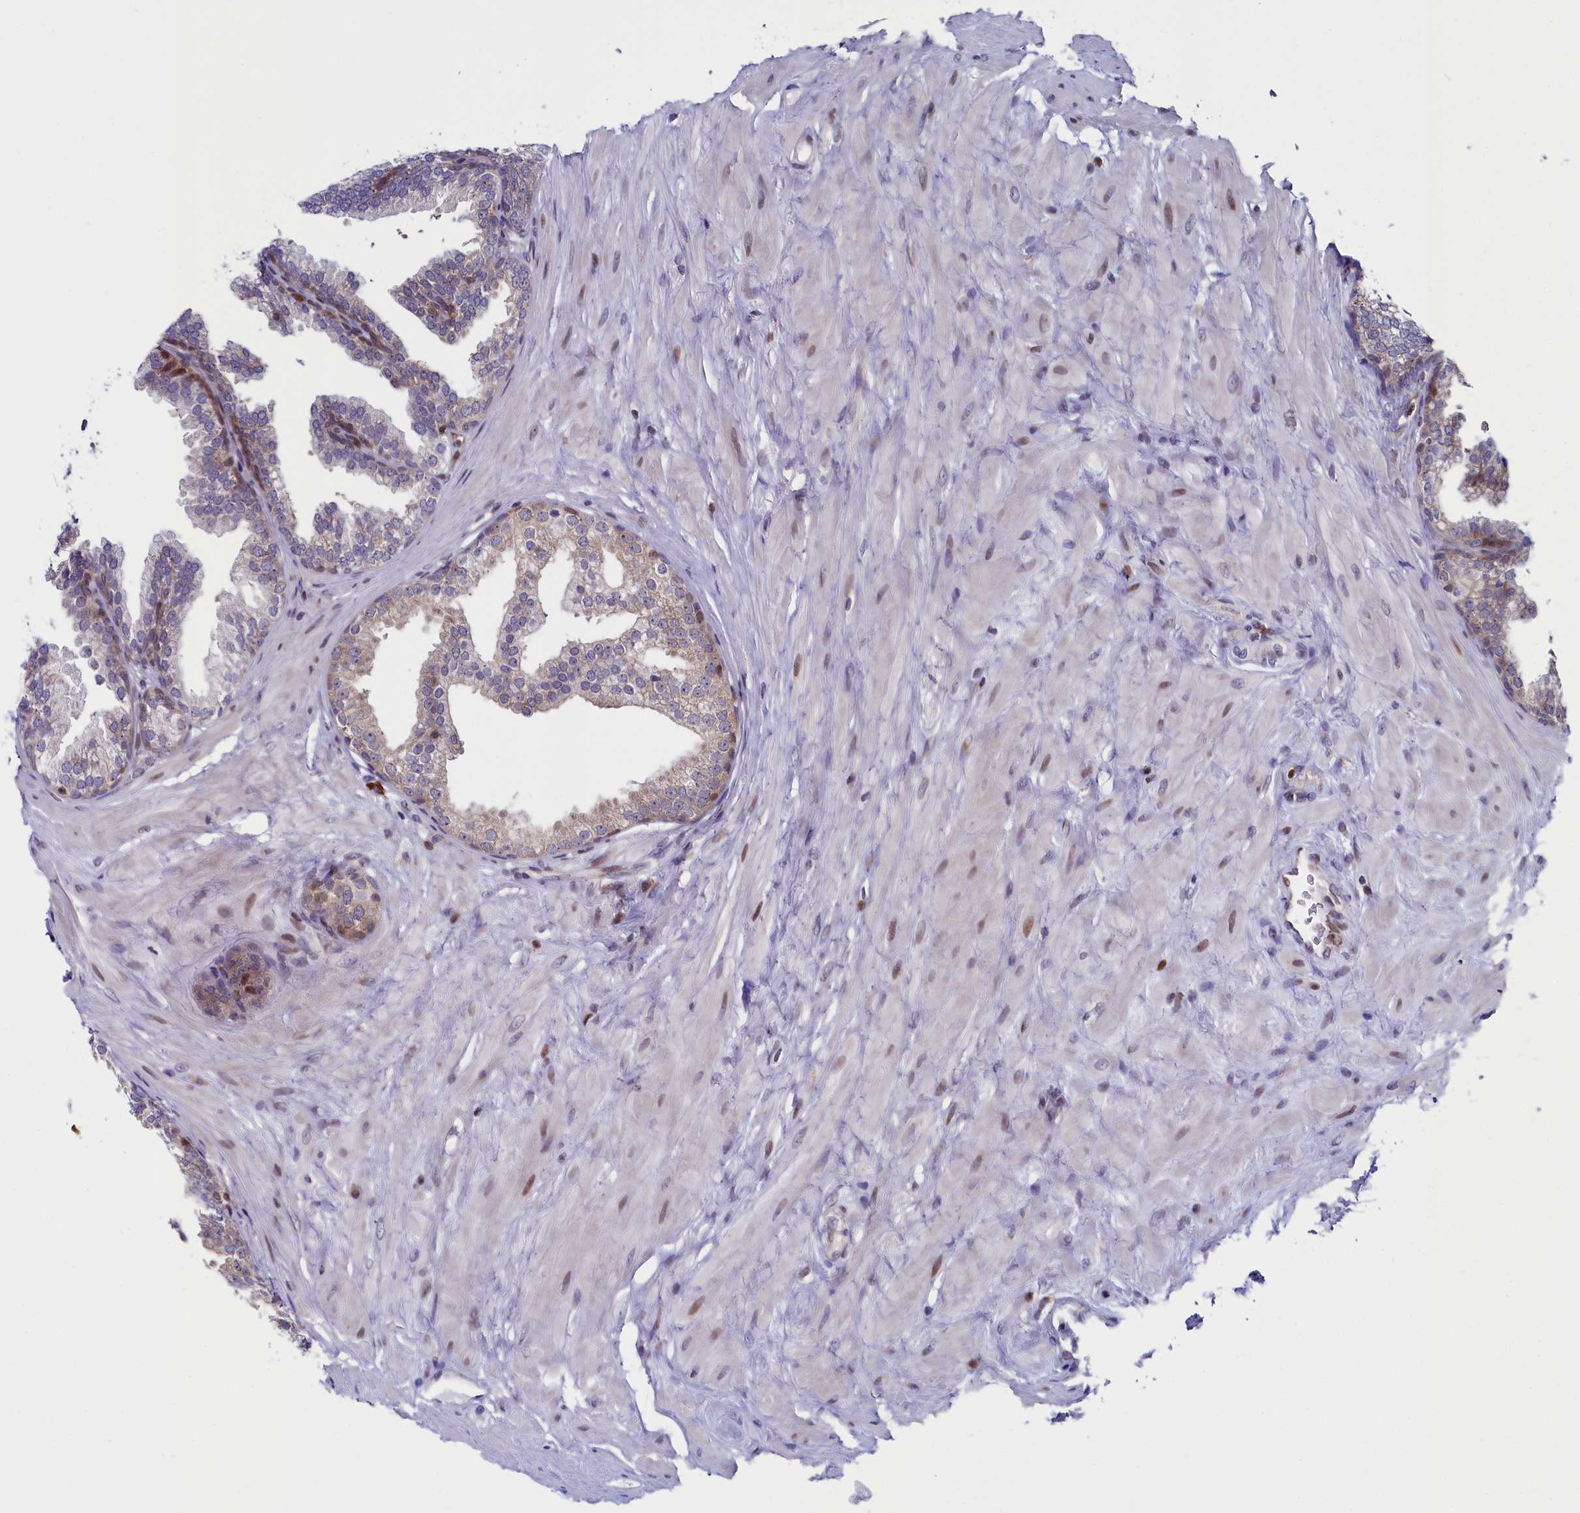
{"staining": {"intensity": "moderate", "quantity": "<25%", "location": "cytoplasmic/membranous"}, "tissue": "prostate", "cell_type": "Glandular cells", "image_type": "normal", "snomed": [{"axis": "morphology", "description": "Normal tissue, NOS"}, {"axis": "topography", "description": "Prostate"}], "caption": "About <25% of glandular cells in normal human prostate show moderate cytoplasmic/membranous protein expression as visualized by brown immunohistochemical staining.", "gene": "CIAPIN1", "patient": {"sex": "male", "age": 60}}